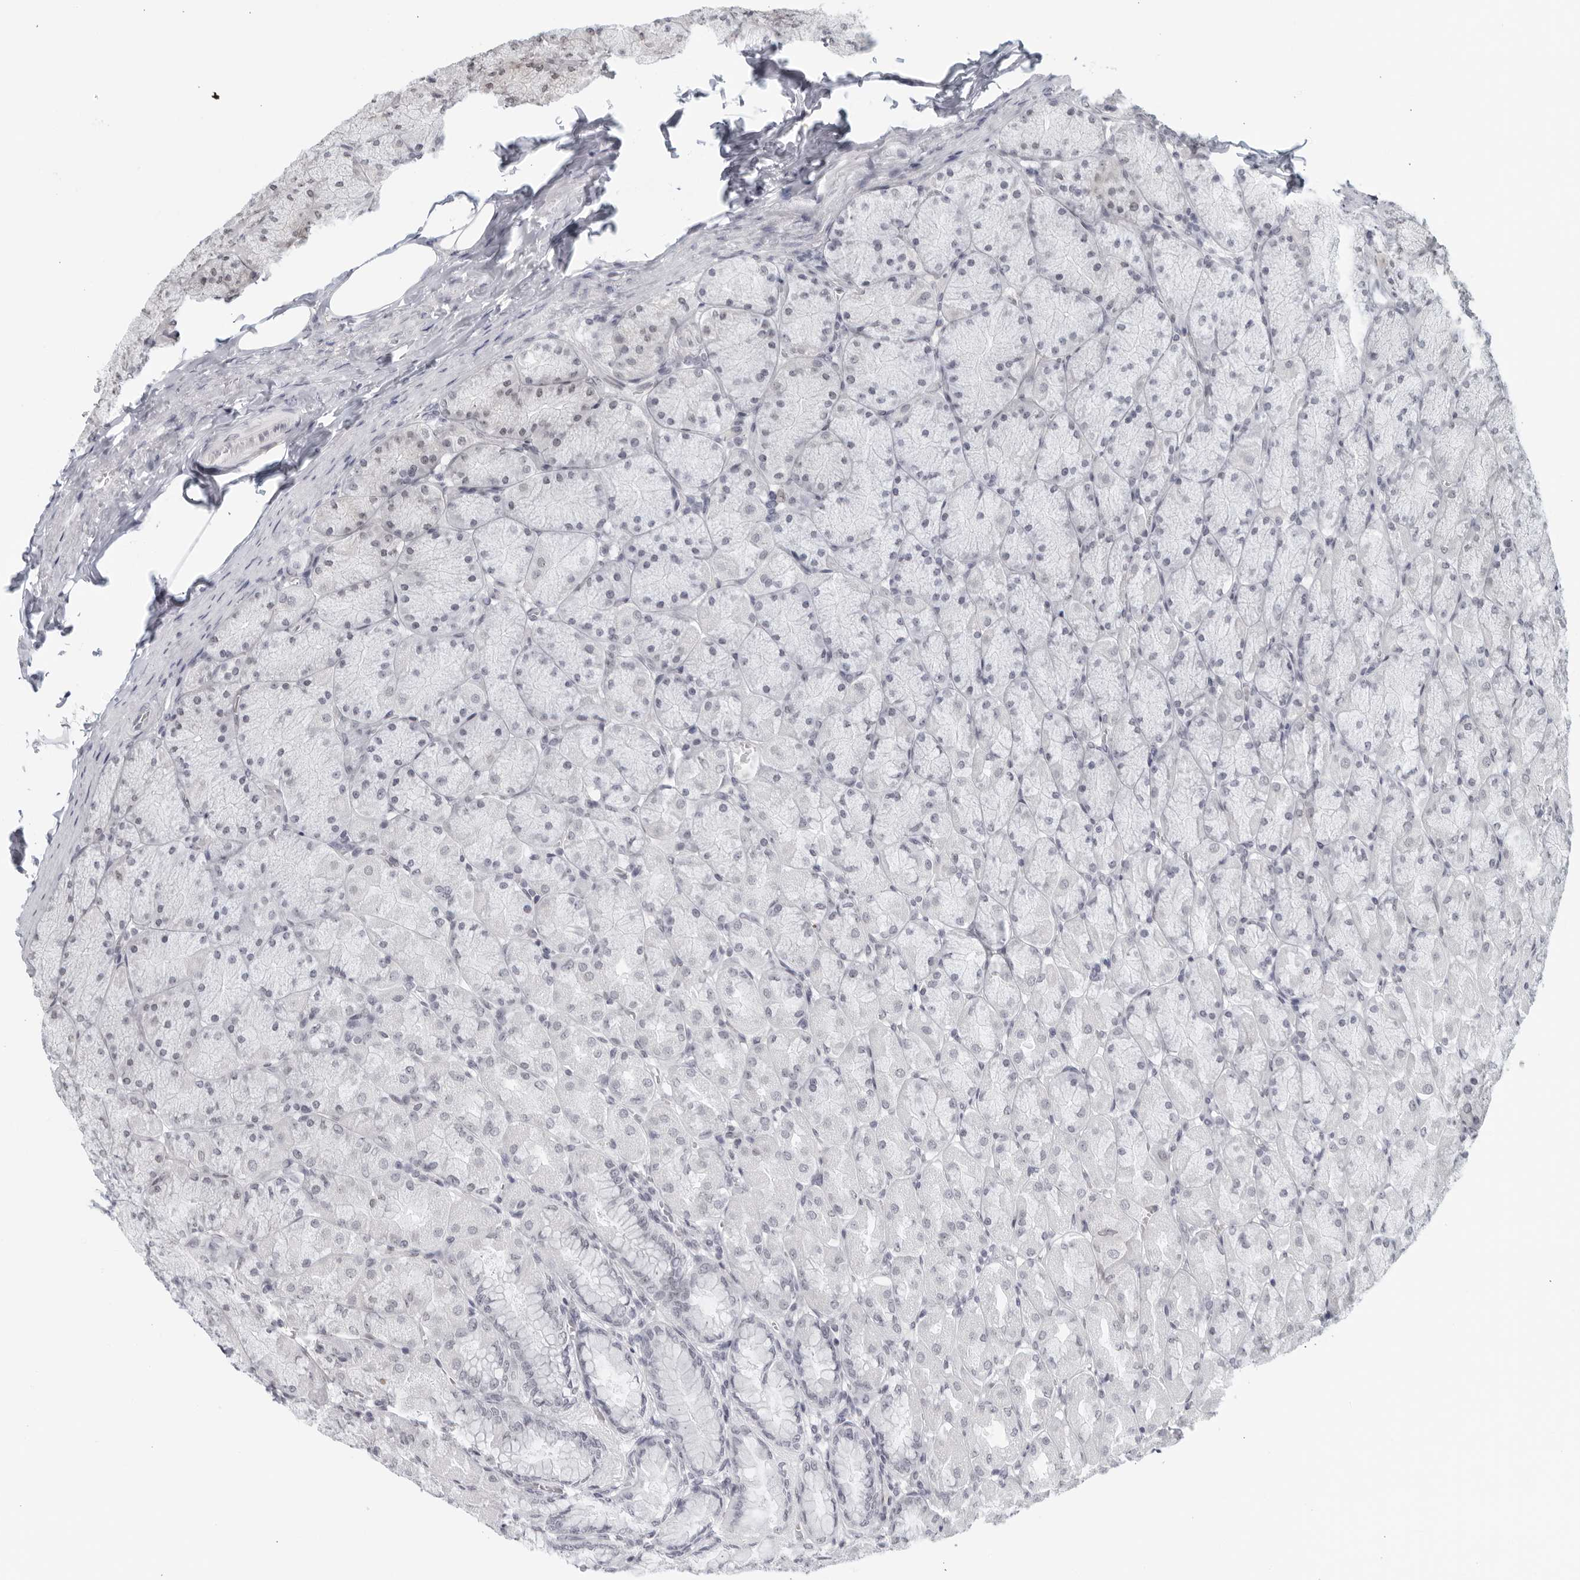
{"staining": {"intensity": "negative", "quantity": "none", "location": "none"}, "tissue": "stomach", "cell_type": "Glandular cells", "image_type": "normal", "snomed": [{"axis": "morphology", "description": "Normal tissue, NOS"}, {"axis": "topography", "description": "Stomach, upper"}], "caption": "This is an immunohistochemistry (IHC) image of benign stomach. There is no expression in glandular cells.", "gene": "RAB11FIP3", "patient": {"sex": "female", "age": 56}}